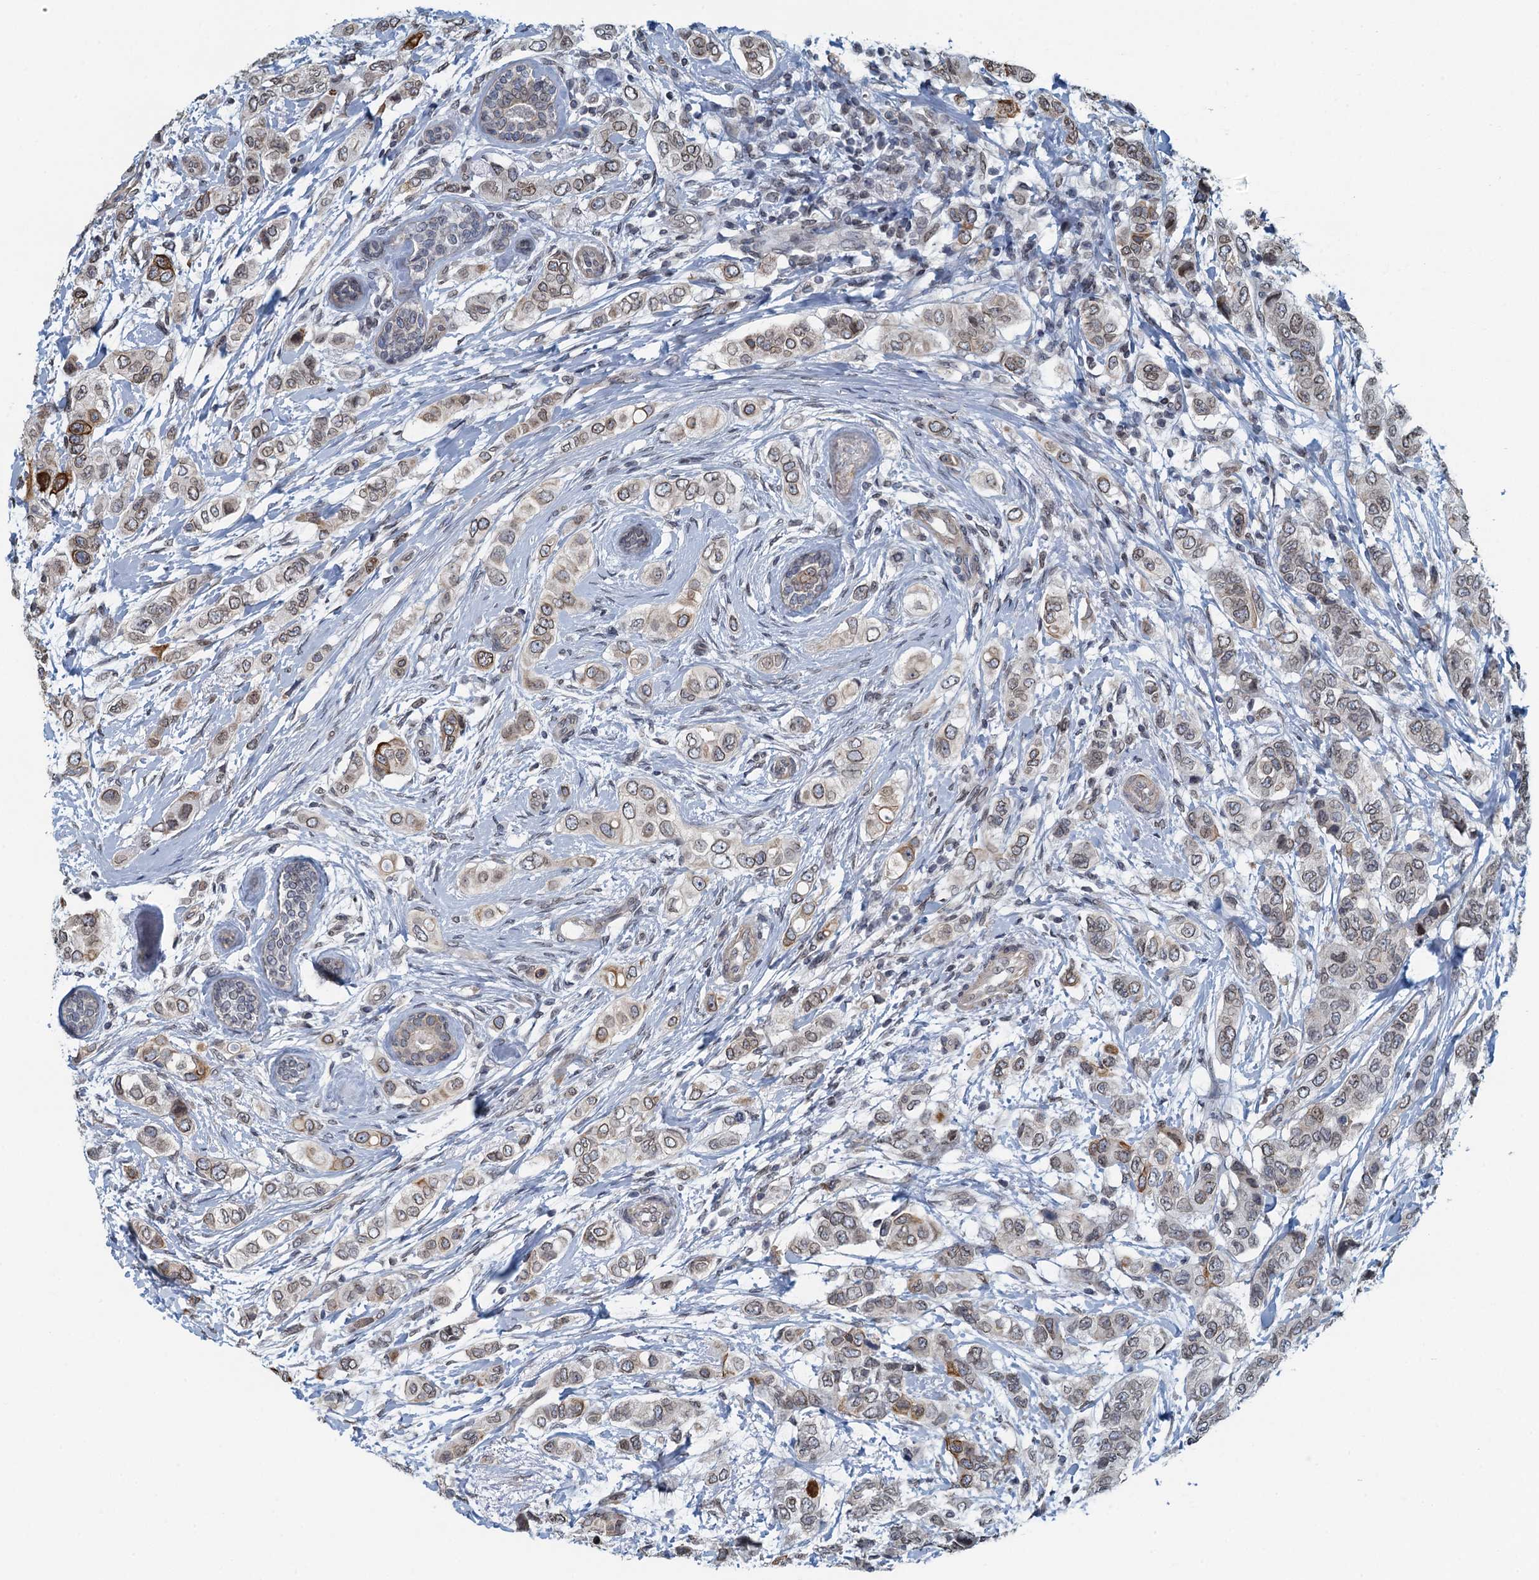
{"staining": {"intensity": "moderate", "quantity": "25%-75%", "location": "cytoplasmic/membranous,nuclear"}, "tissue": "breast cancer", "cell_type": "Tumor cells", "image_type": "cancer", "snomed": [{"axis": "morphology", "description": "Lobular carcinoma"}, {"axis": "topography", "description": "Breast"}], "caption": "Immunohistochemistry (IHC) of human breast cancer demonstrates medium levels of moderate cytoplasmic/membranous and nuclear positivity in approximately 25%-75% of tumor cells.", "gene": "CCDC34", "patient": {"sex": "female", "age": 51}}